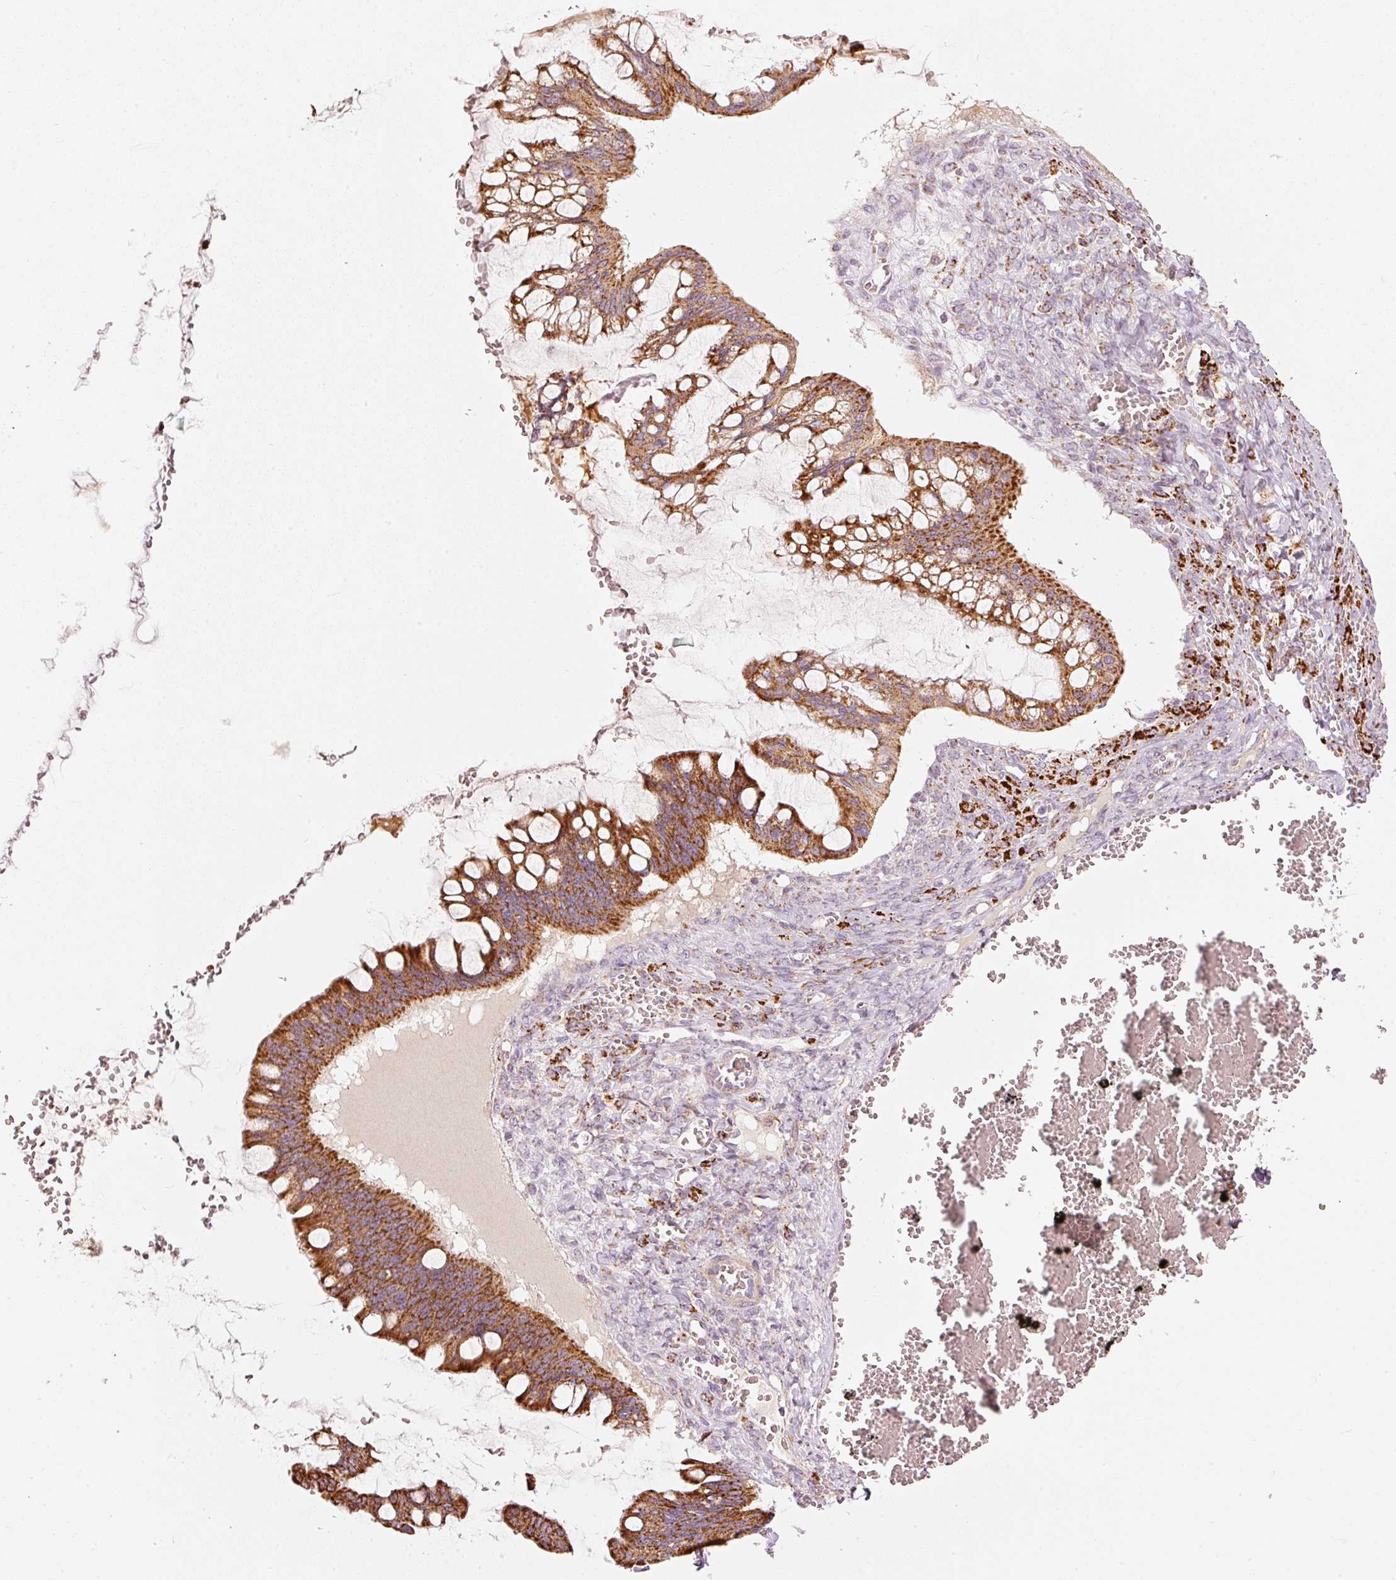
{"staining": {"intensity": "strong", "quantity": ">75%", "location": "cytoplasmic/membranous"}, "tissue": "ovarian cancer", "cell_type": "Tumor cells", "image_type": "cancer", "snomed": [{"axis": "morphology", "description": "Cystadenocarcinoma, mucinous, NOS"}, {"axis": "topography", "description": "Ovary"}], "caption": "Ovarian cancer stained with DAB (3,3'-diaminobenzidine) IHC displays high levels of strong cytoplasmic/membranous staining in about >75% of tumor cells. The staining was performed using DAB, with brown indicating positive protein expression. Nuclei are stained blue with hematoxylin.", "gene": "C17orf98", "patient": {"sex": "female", "age": 73}}